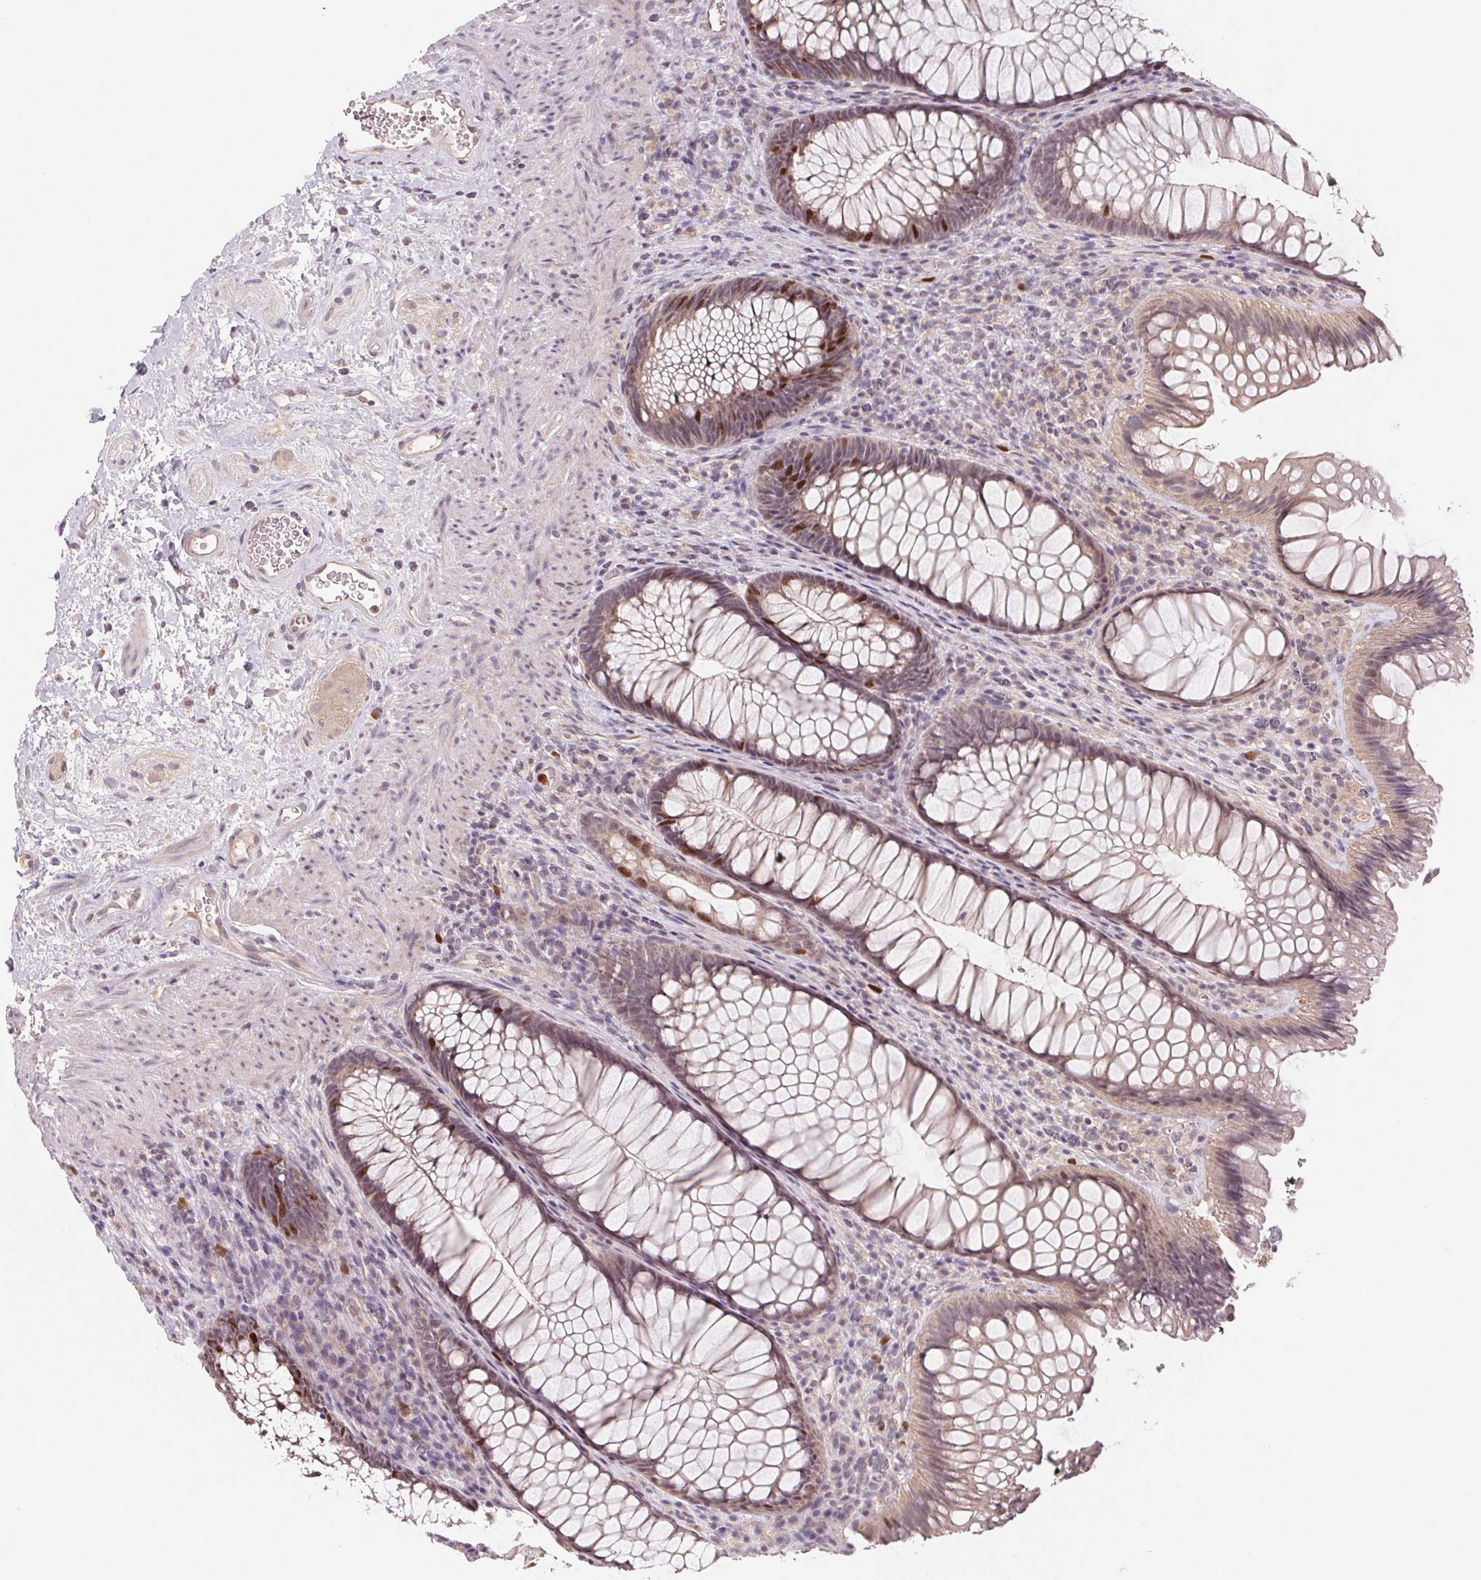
{"staining": {"intensity": "weak", "quantity": "25%-75%", "location": "cytoplasmic/membranous,nuclear"}, "tissue": "rectum", "cell_type": "Glandular cells", "image_type": "normal", "snomed": [{"axis": "morphology", "description": "Normal tissue, NOS"}, {"axis": "topography", "description": "Smooth muscle"}, {"axis": "topography", "description": "Rectum"}], "caption": "Weak cytoplasmic/membranous,nuclear protein staining is present in approximately 25%-75% of glandular cells in rectum. The staining was performed using DAB (3,3'-diaminobenzidine) to visualize the protein expression in brown, while the nuclei were stained in blue with hematoxylin (Magnification: 20x).", "gene": "KIFC1", "patient": {"sex": "male", "age": 53}}